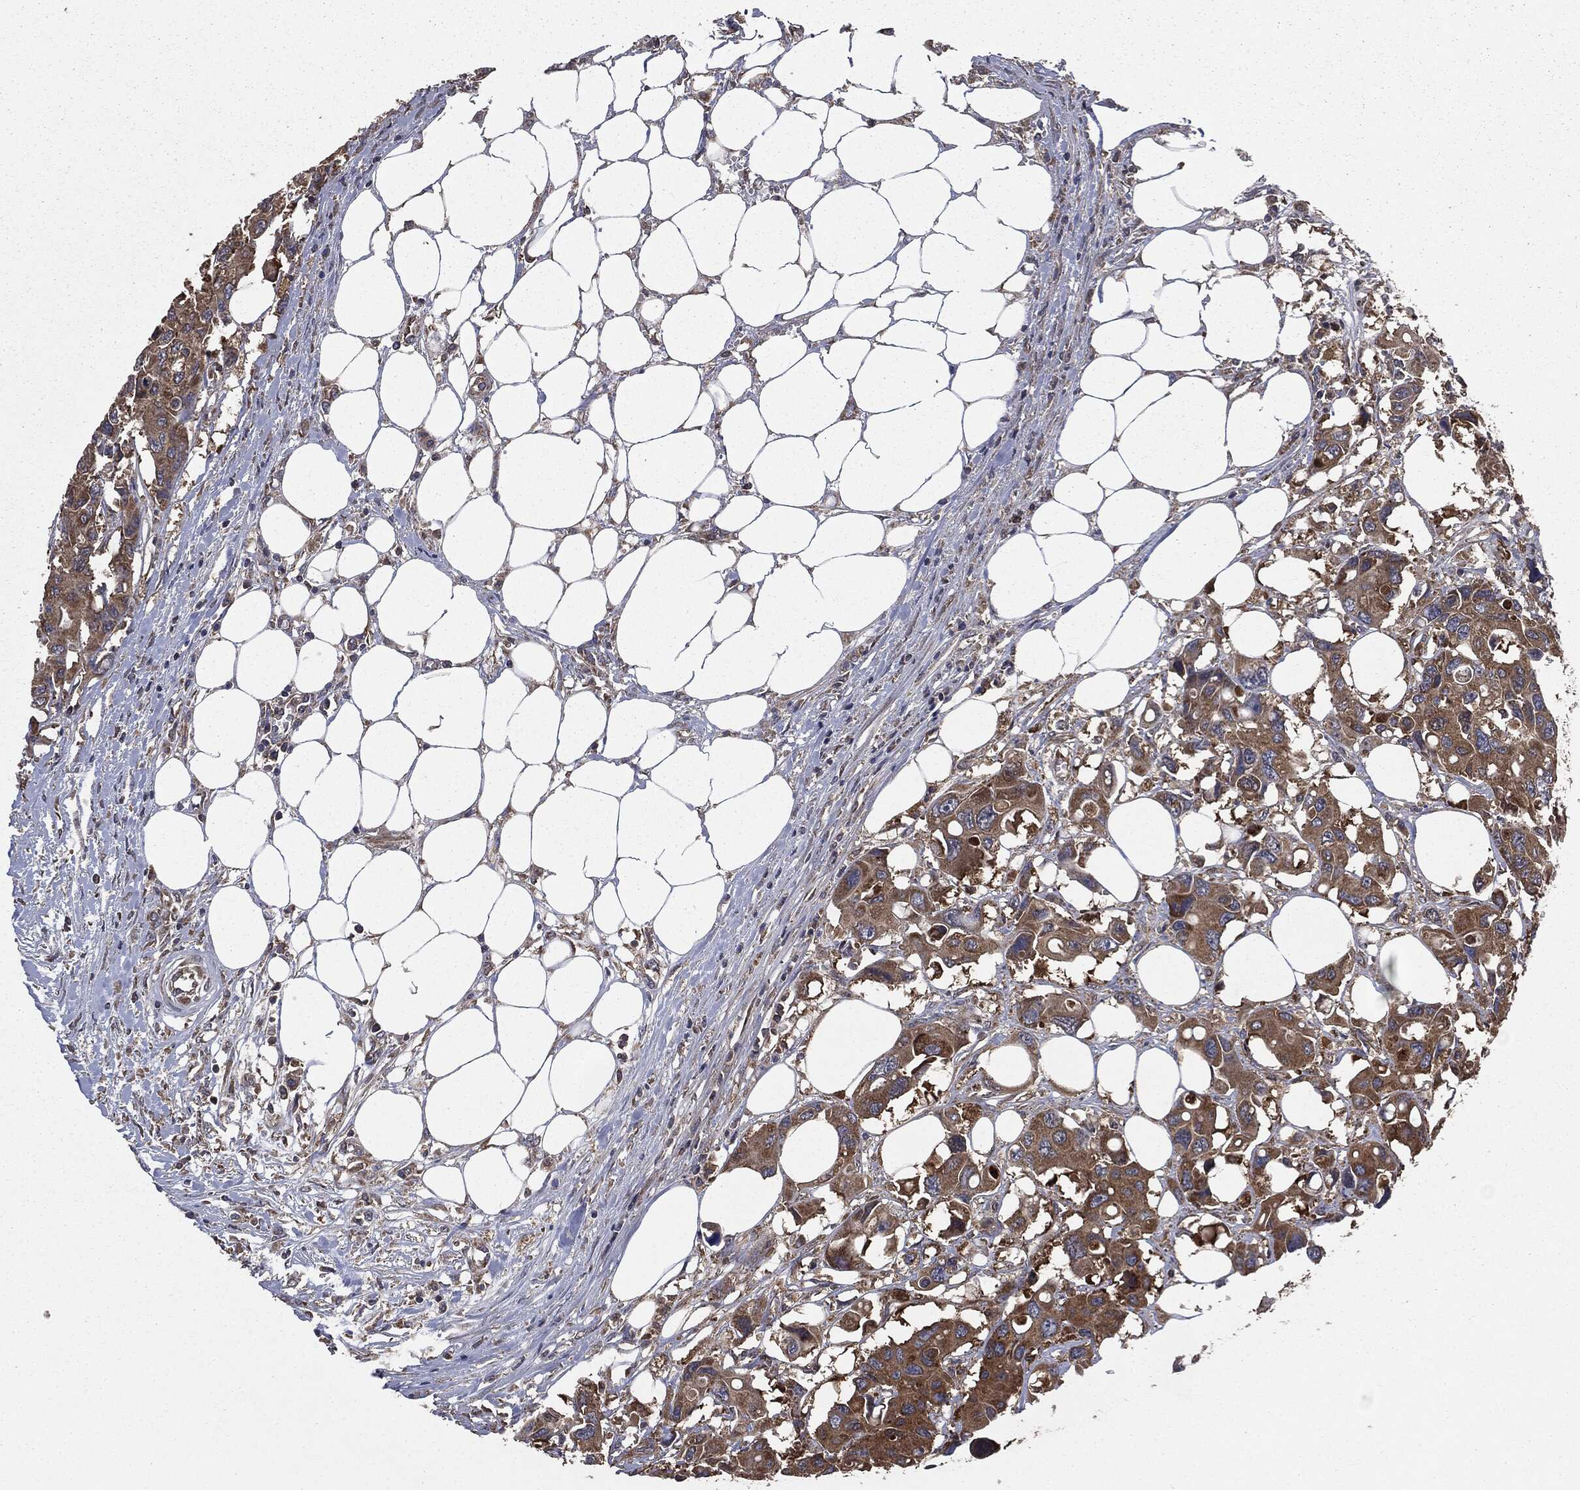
{"staining": {"intensity": "moderate", "quantity": ">75%", "location": "cytoplasmic/membranous"}, "tissue": "colorectal cancer", "cell_type": "Tumor cells", "image_type": "cancer", "snomed": [{"axis": "morphology", "description": "Adenocarcinoma, NOS"}, {"axis": "topography", "description": "Colon"}], "caption": "Colorectal cancer (adenocarcinoma) was stained to show a protein in brown. There is medium levels of moderate cytoplasmic/membranous positivity in approximately >75% of tumor cells. (IHC, brightfield microscopy, high magnification).", "gene": "MAPK6", "patient": {"sex": "male", "age": 77}}